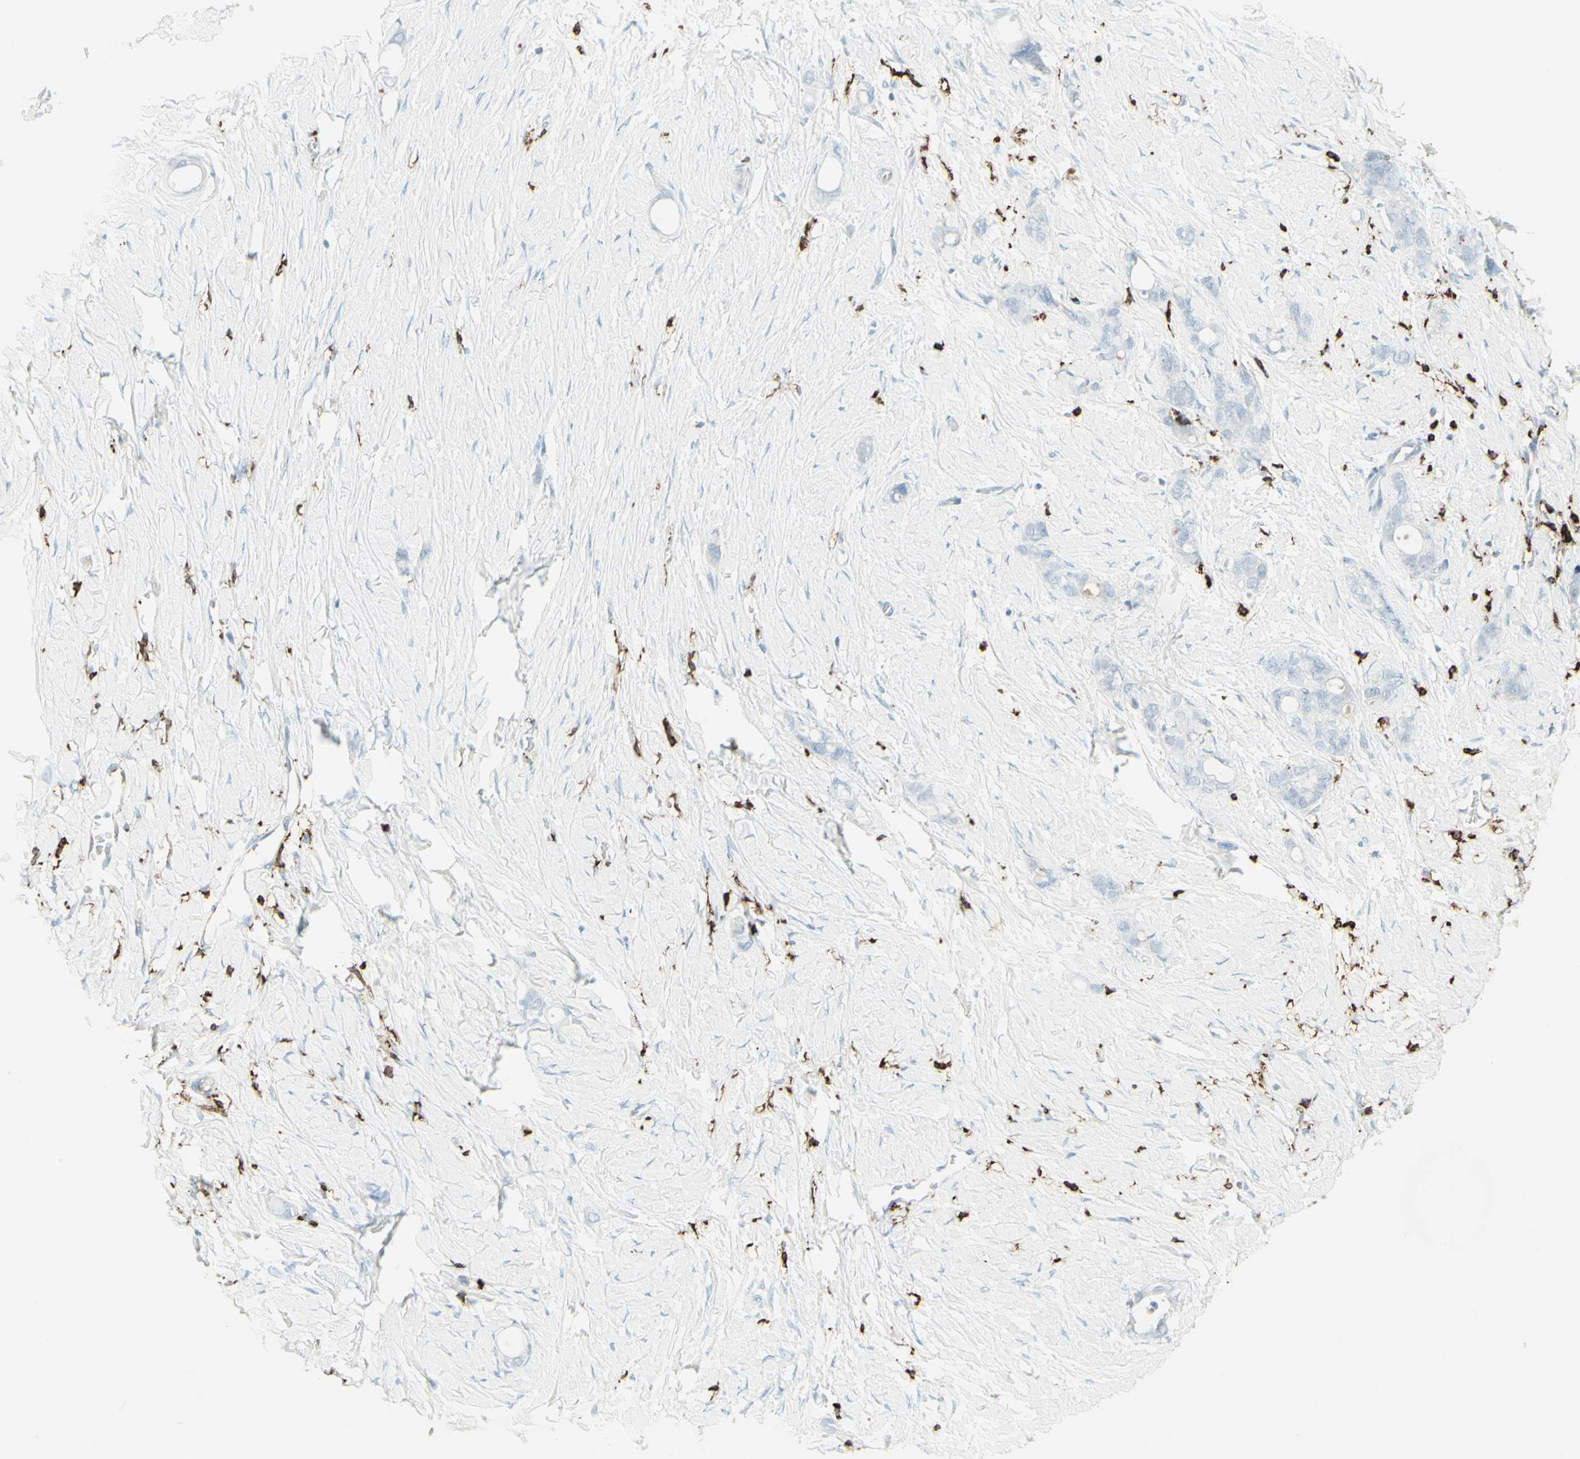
{"staining": {"intensity": "negative", "quantity": "none", "location": "none"}, "tissue": "stomach cancer", "cell_type": "Tumor cells", "image_type": "cancer", "snomed": [{"axis": "morphology", "description": "Adenocarcinoma, NOS"}, {"axis": "topography", "description": "Stomach"}], "caption": "Immunohistochemistry of human stomach cancer (adenocarcinoma) demonstrates no positivity in tumor cells.", "gene": "HLA-DPB1", "patient": {"sex": "female", "age": 75}}